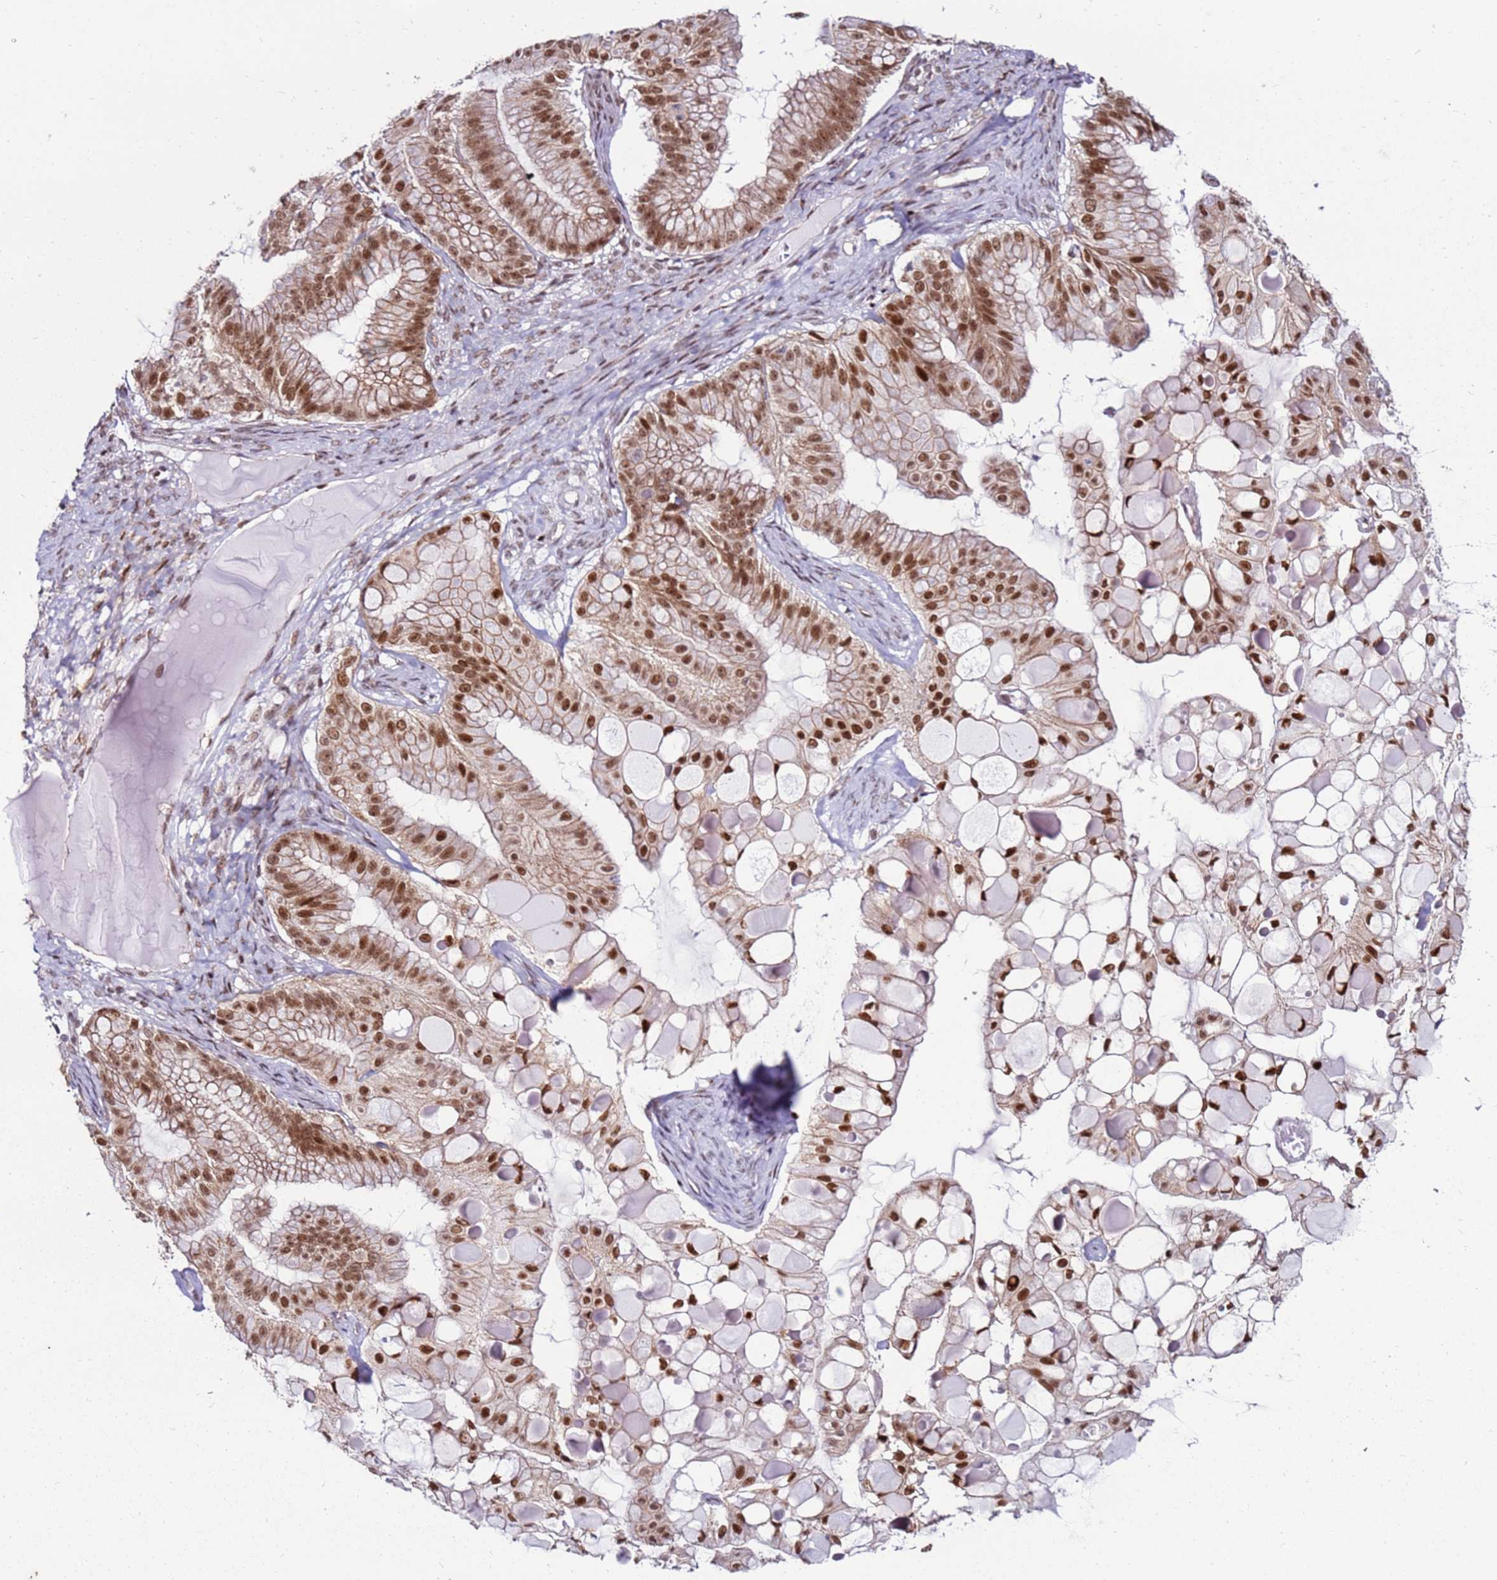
{"staining": {"intensity": "moderate", "quantity": ">75%", "location": "cytoplasmic/membranous,nuclear"}, "tissue": "ovarian cancer", "cell_type": "Tumor cells", "image_type": "cancer", "snomed": [{"axis": "morphology", "description": "Cystadenocarcinoma, mucinous, NOS"}, {"axis": "topography", "description": "Ovary"}], "caption": "A brown stain highlights moderate cytoplasmic/membranous and nuclear positivity of a protein in human mucinous cystadenocarcinoma (ovarian) tumor cells. The staining was performed using DAB (3,3'-diaminobenzidine), with brown indicating positive protein expression. Nuclei are stained blue with hematoxylin.", "gene": "KPNA4", "patient": {"sex": "female", "age": 61}}